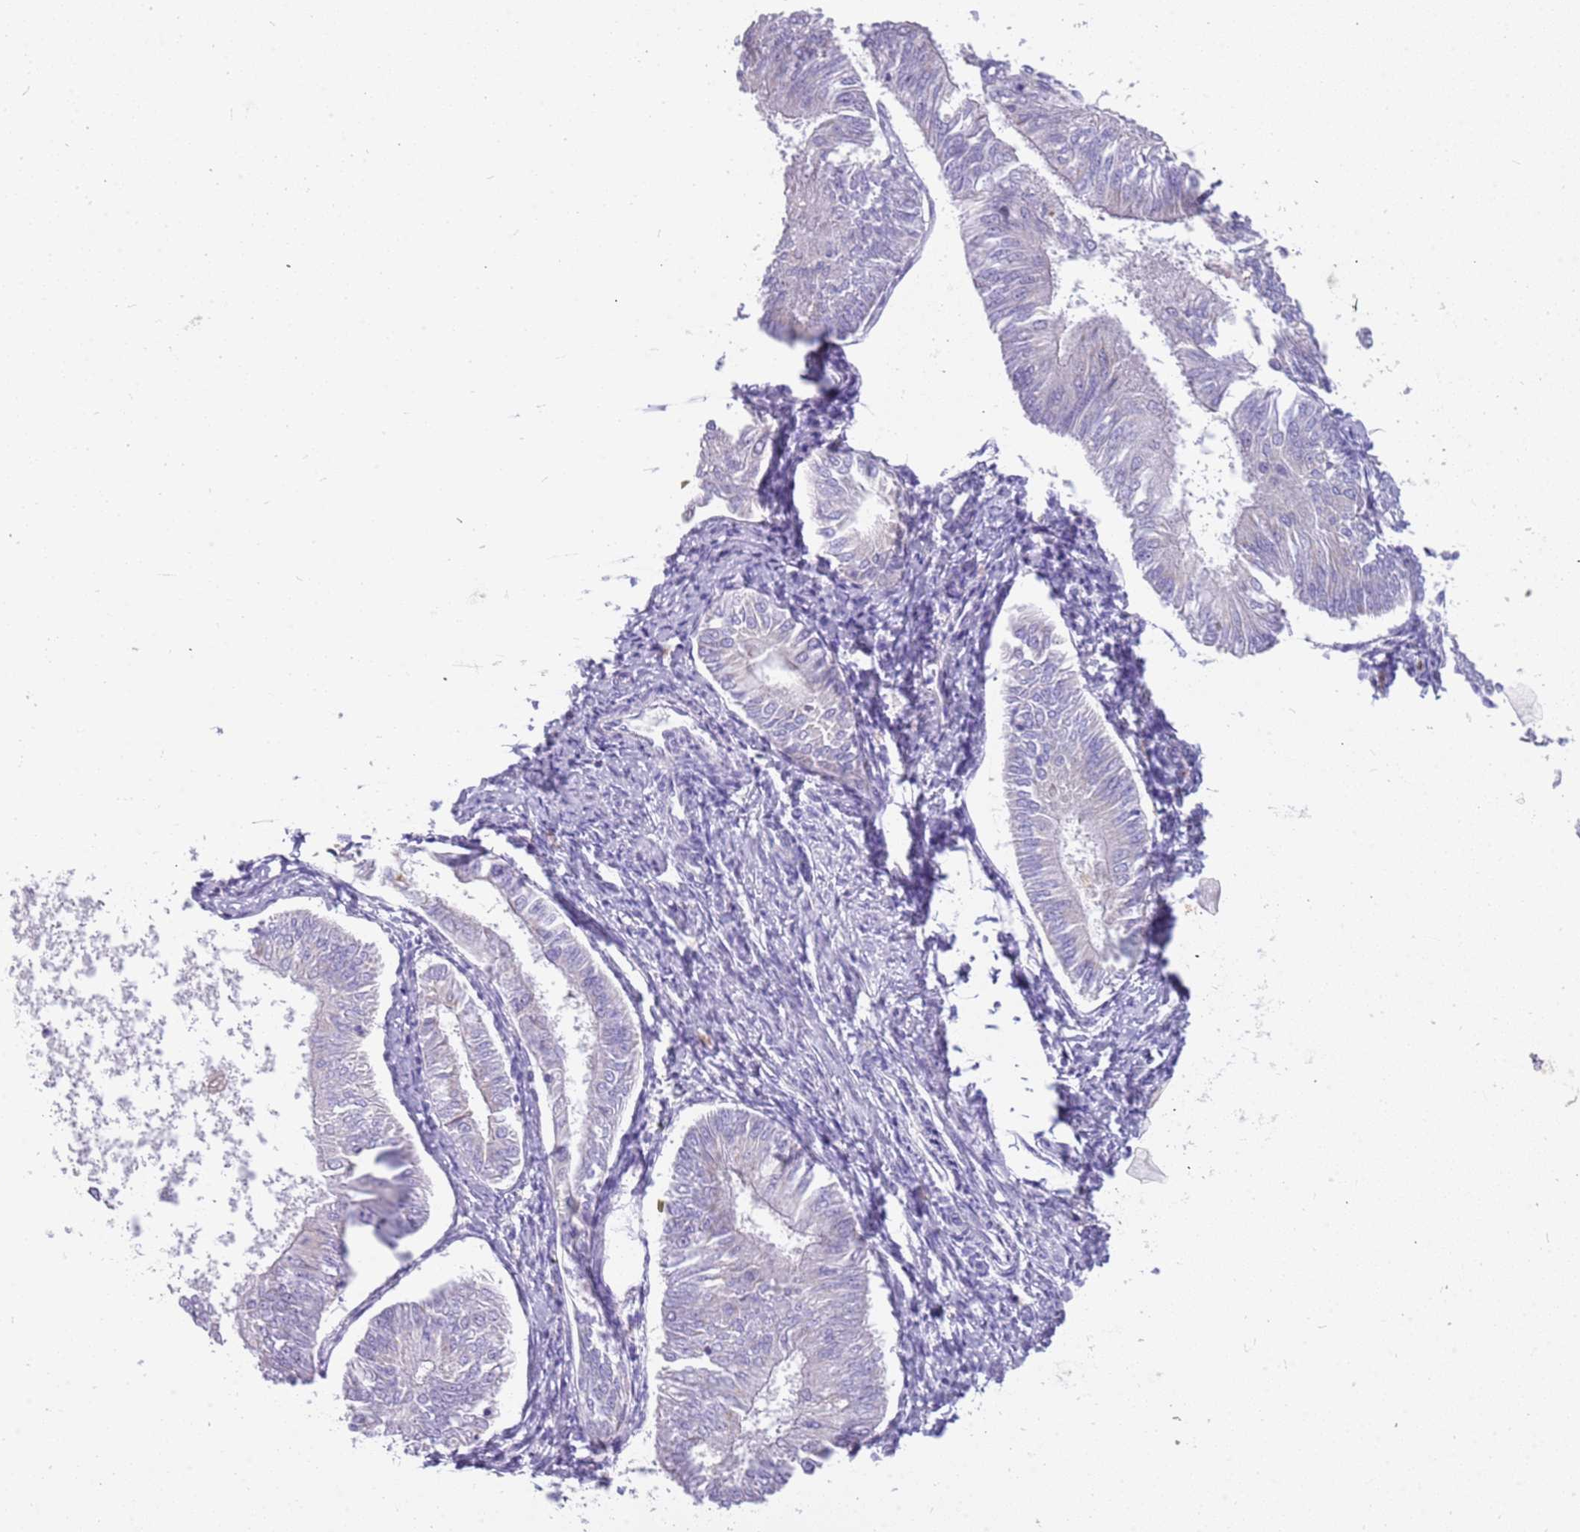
{"staining": {"intensity": "negative", "quantity": "none", "location": "none"}, "tissue": "endometrial cancer", "cell_type": "Tumor cells", "image_type": "cancer", "snomed": [{"axis": "morphology", "description": "Adenocarcinoma, NOS"}, {"axis": "topography", "description": "Endometrium"}], "caption": "A high-resolution image shows immunohistochemistry staining of endometrial cancer (adenocarcinoma), which demonstrates no significant staining in tumor cells.", "gene": "RHCG", "patient": {"sex": "female", "age": 58}}